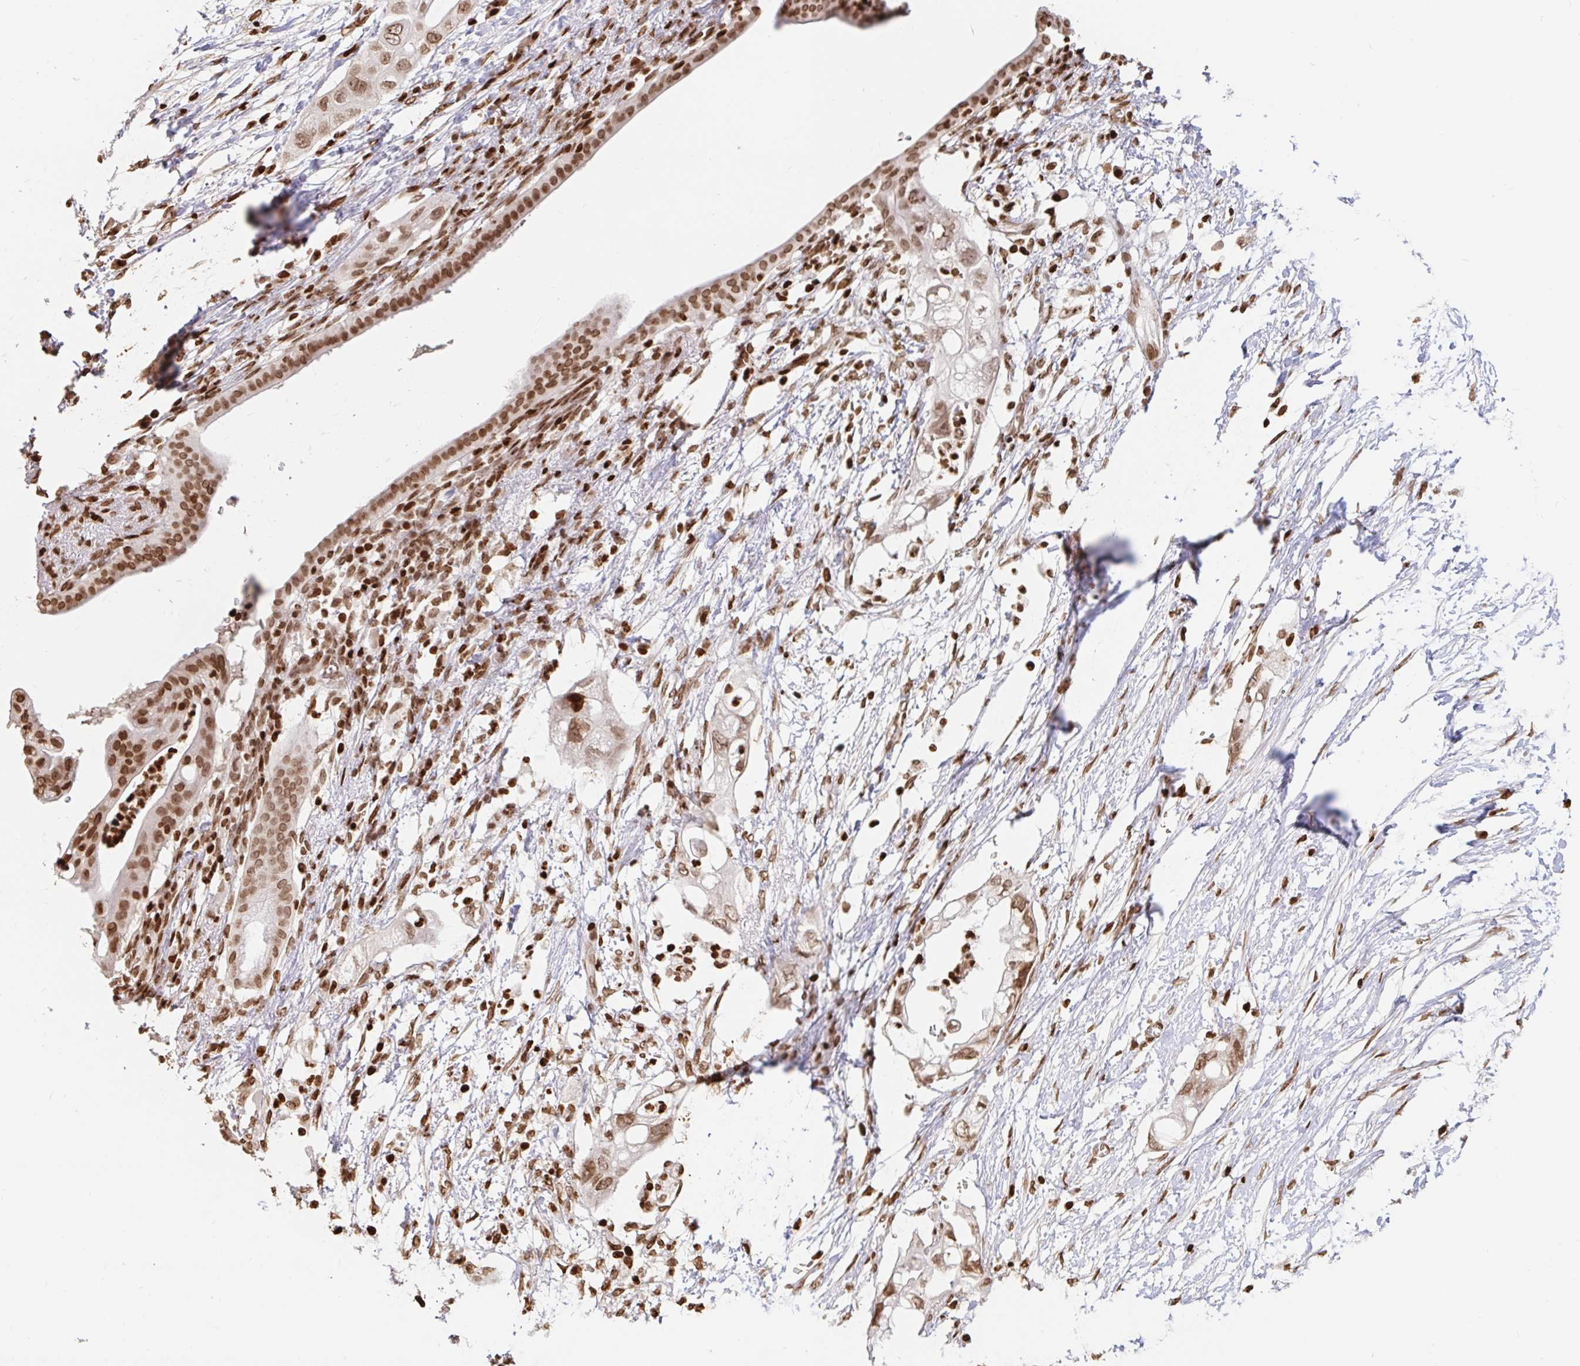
{"staining": {"intensity": "moderate", "quantity": ">75%", "location": "nuclear"}, "tissue": "pancreatic cancer", "cell_type": "Tumor cells", "image_type": "cancer", "snomed": [{"axis": "morphology", "description": "Adenocarcinoma, NOS"}, {"axis": "topography", "description": "Pancreas"}], "caption": "Pancreatic cancer (adenocarcinoma) was stained to show a protein in brown. There is medium levels of moderate nuclear staining in approximately >75% of tumor cells.", "gene": "H2BC5", "patient": {"sex": "female", "age": 72}}